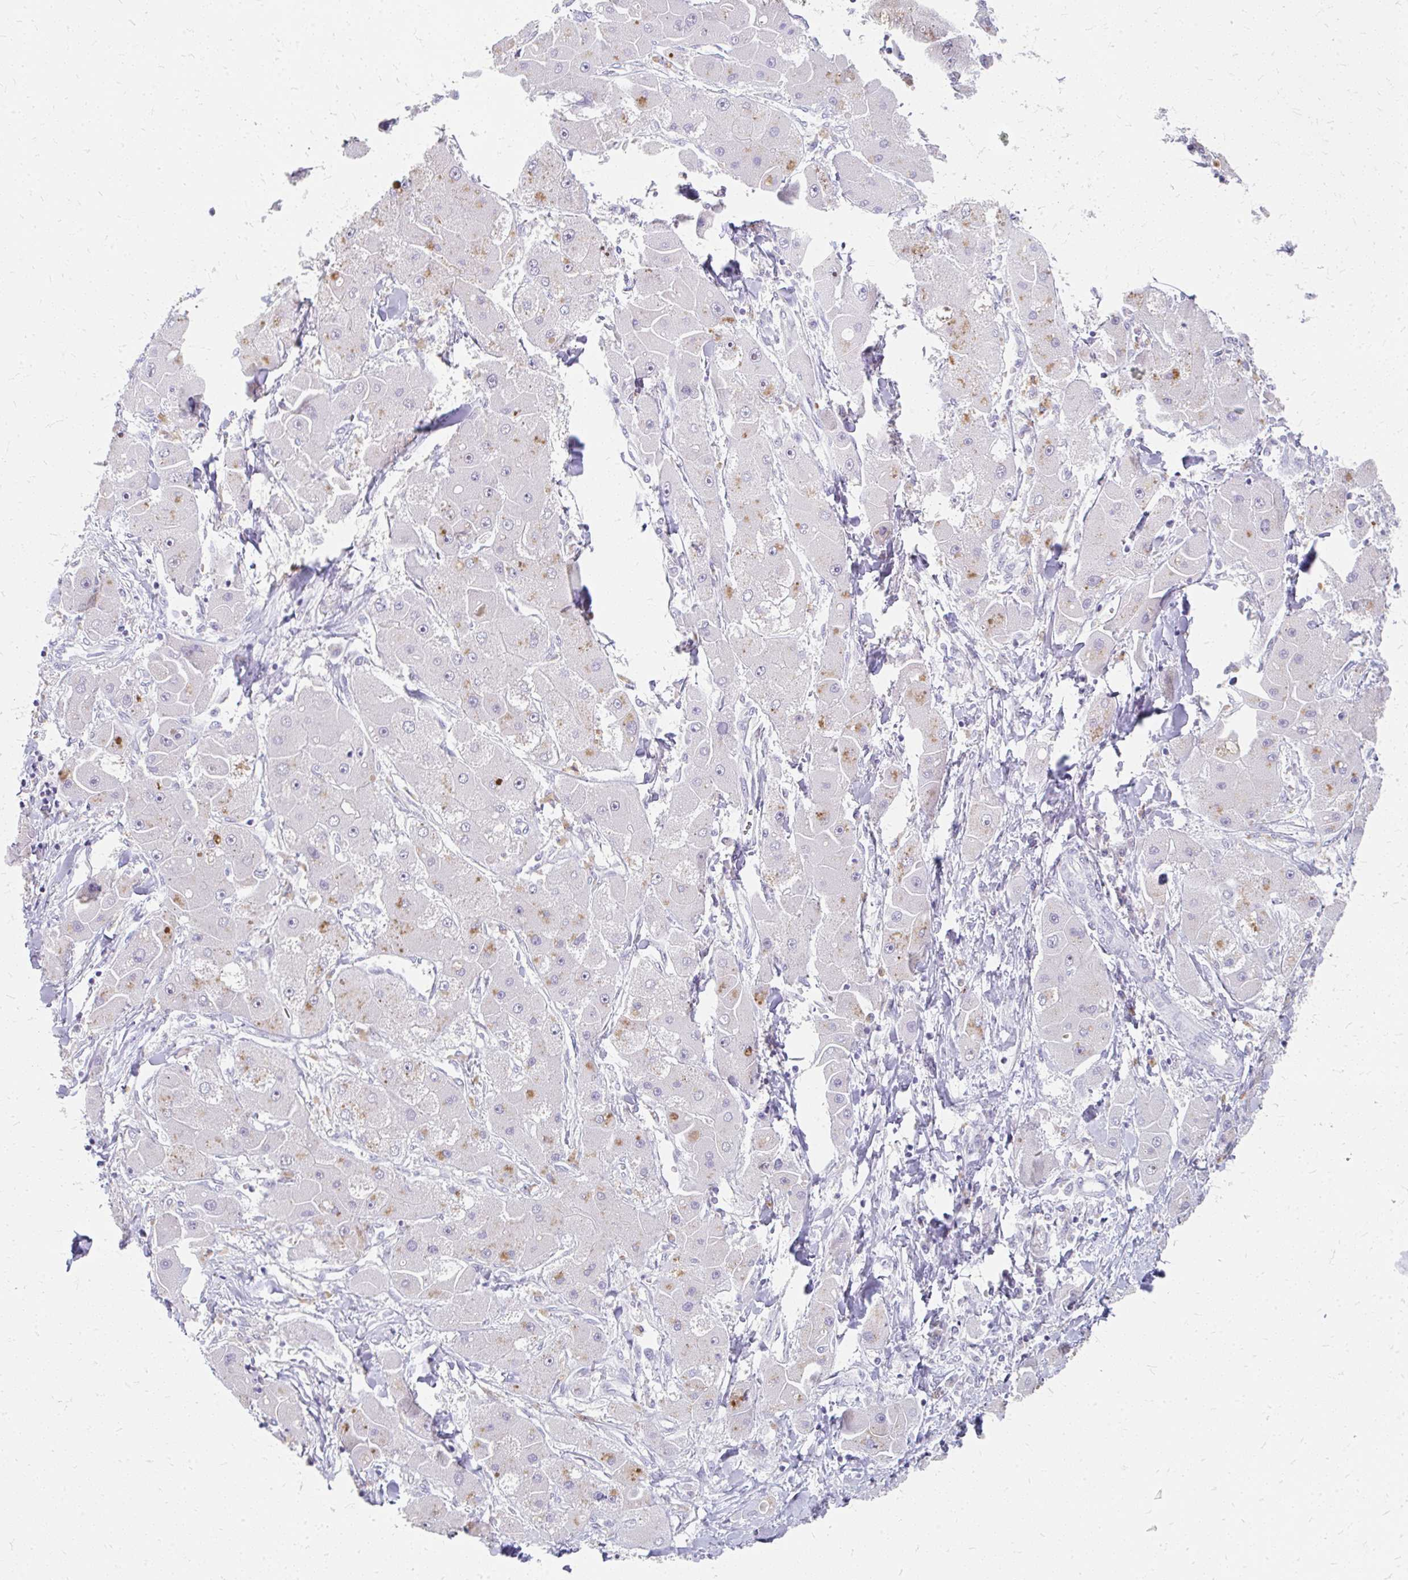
{"staining": {"intensity": "negative", "quantity": "none", "location": "none"}, "tissue": "liver cancer", "cell_type": "Tumor cells", "image_type": "cancer", "snomed": [{"axis": "morphology", "description": "Carcinoma, Hepatocellular, NOS"}, {"axis": "topography", "description": "Liver"}], "caption": "This is an immunohistochemistry micrograph of hepatocellular carcinoma (liver). There is no positivity in tumor cells.", "gene": "GTF2H1", "patient": {"sex": "male", "age": 24}}